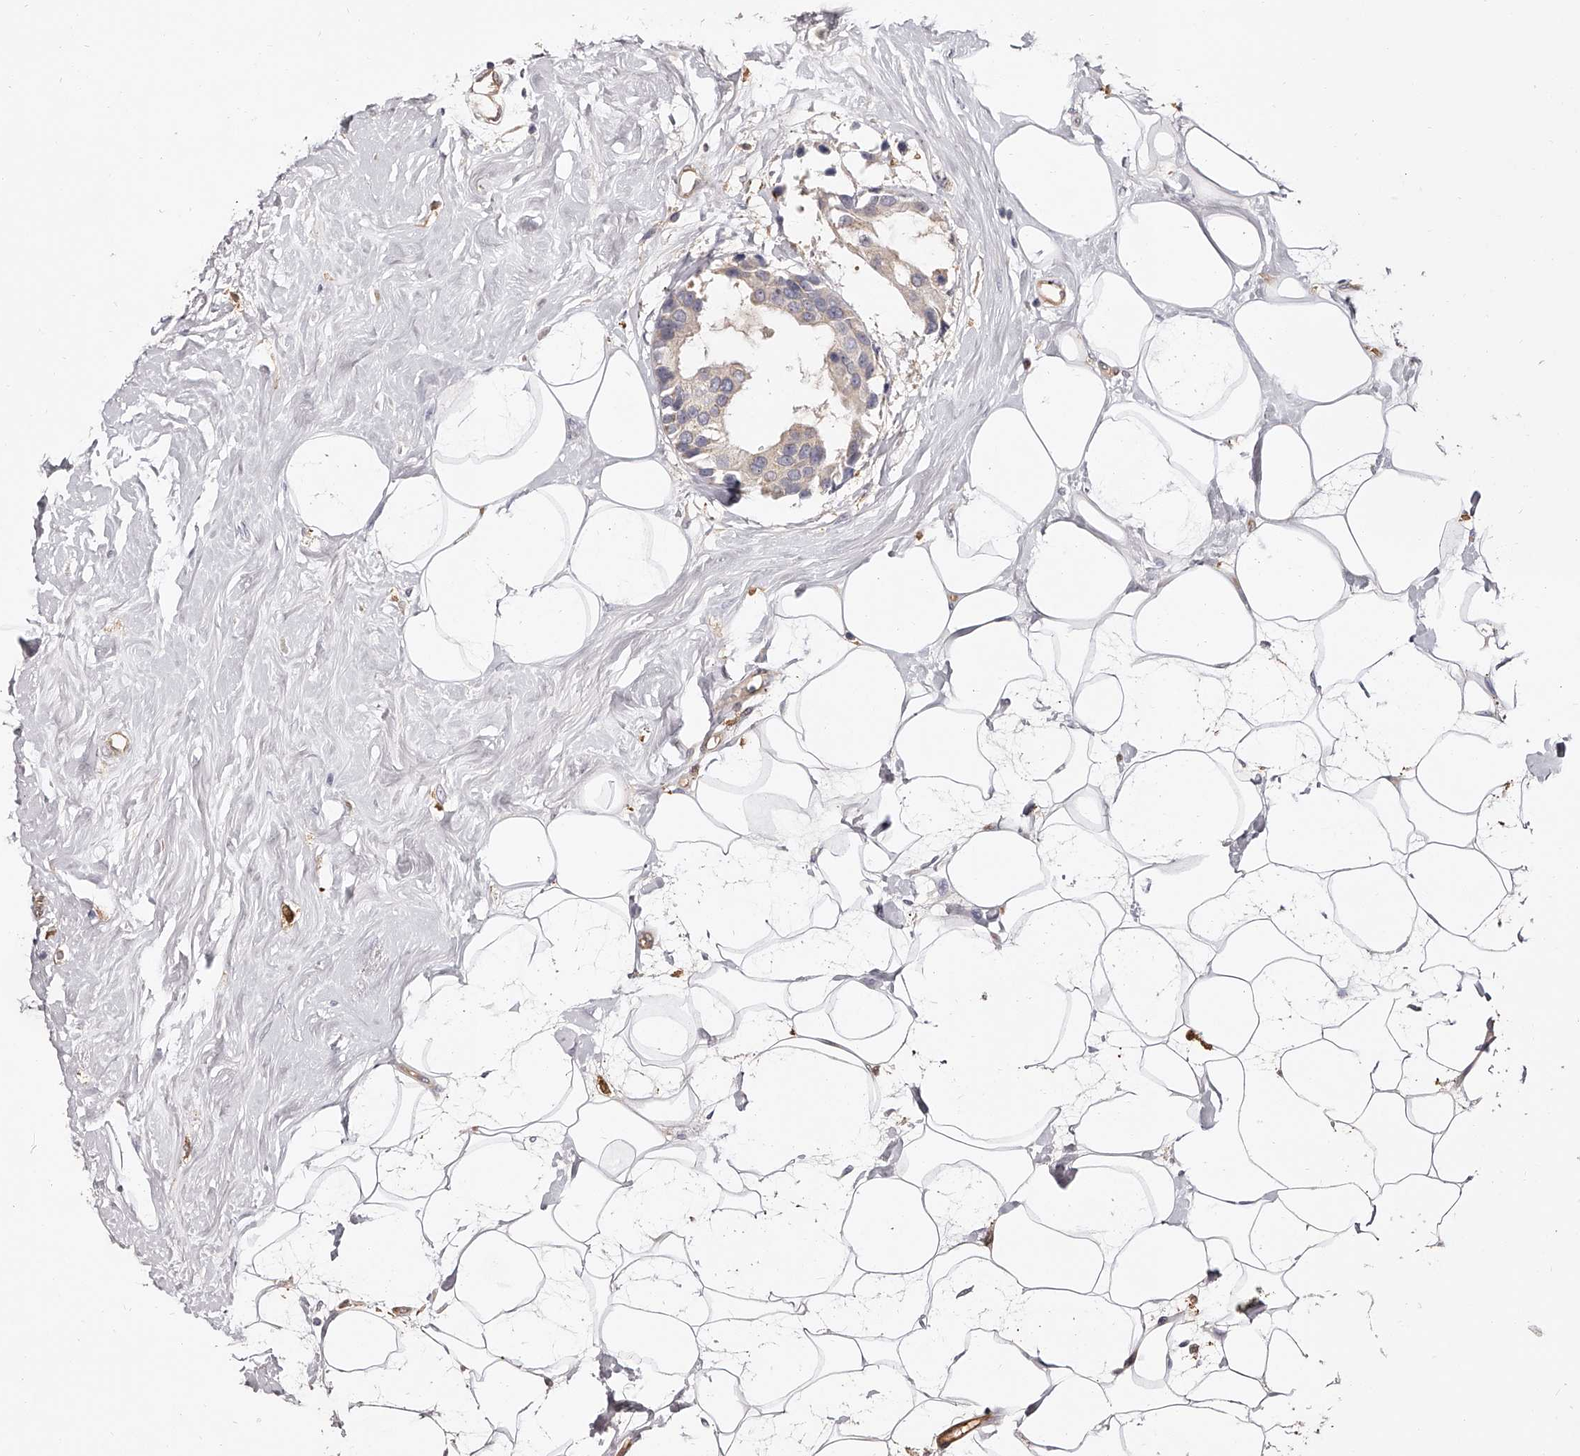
{"staining": {"intensity": "weak", "quantity": "<25%", "location": "cytoplasmic/membranous"}, "tissue": "breast cancer", "cell_type": "Tumor cells", "image_type": "cancer", "snomed": [{"axis": "morphology", "description": "Normal tissue, NOS"}, {"axis": "morphology", "description": "Duct carcinoma"}, {"axis": "topography", "description": "Breast"}], "caption": "Tumor cells are negative for brown protein staining in breast intraductal carcinoma.", "gene": "LAP3", "patient": {"sex": "female", "age": 39}}